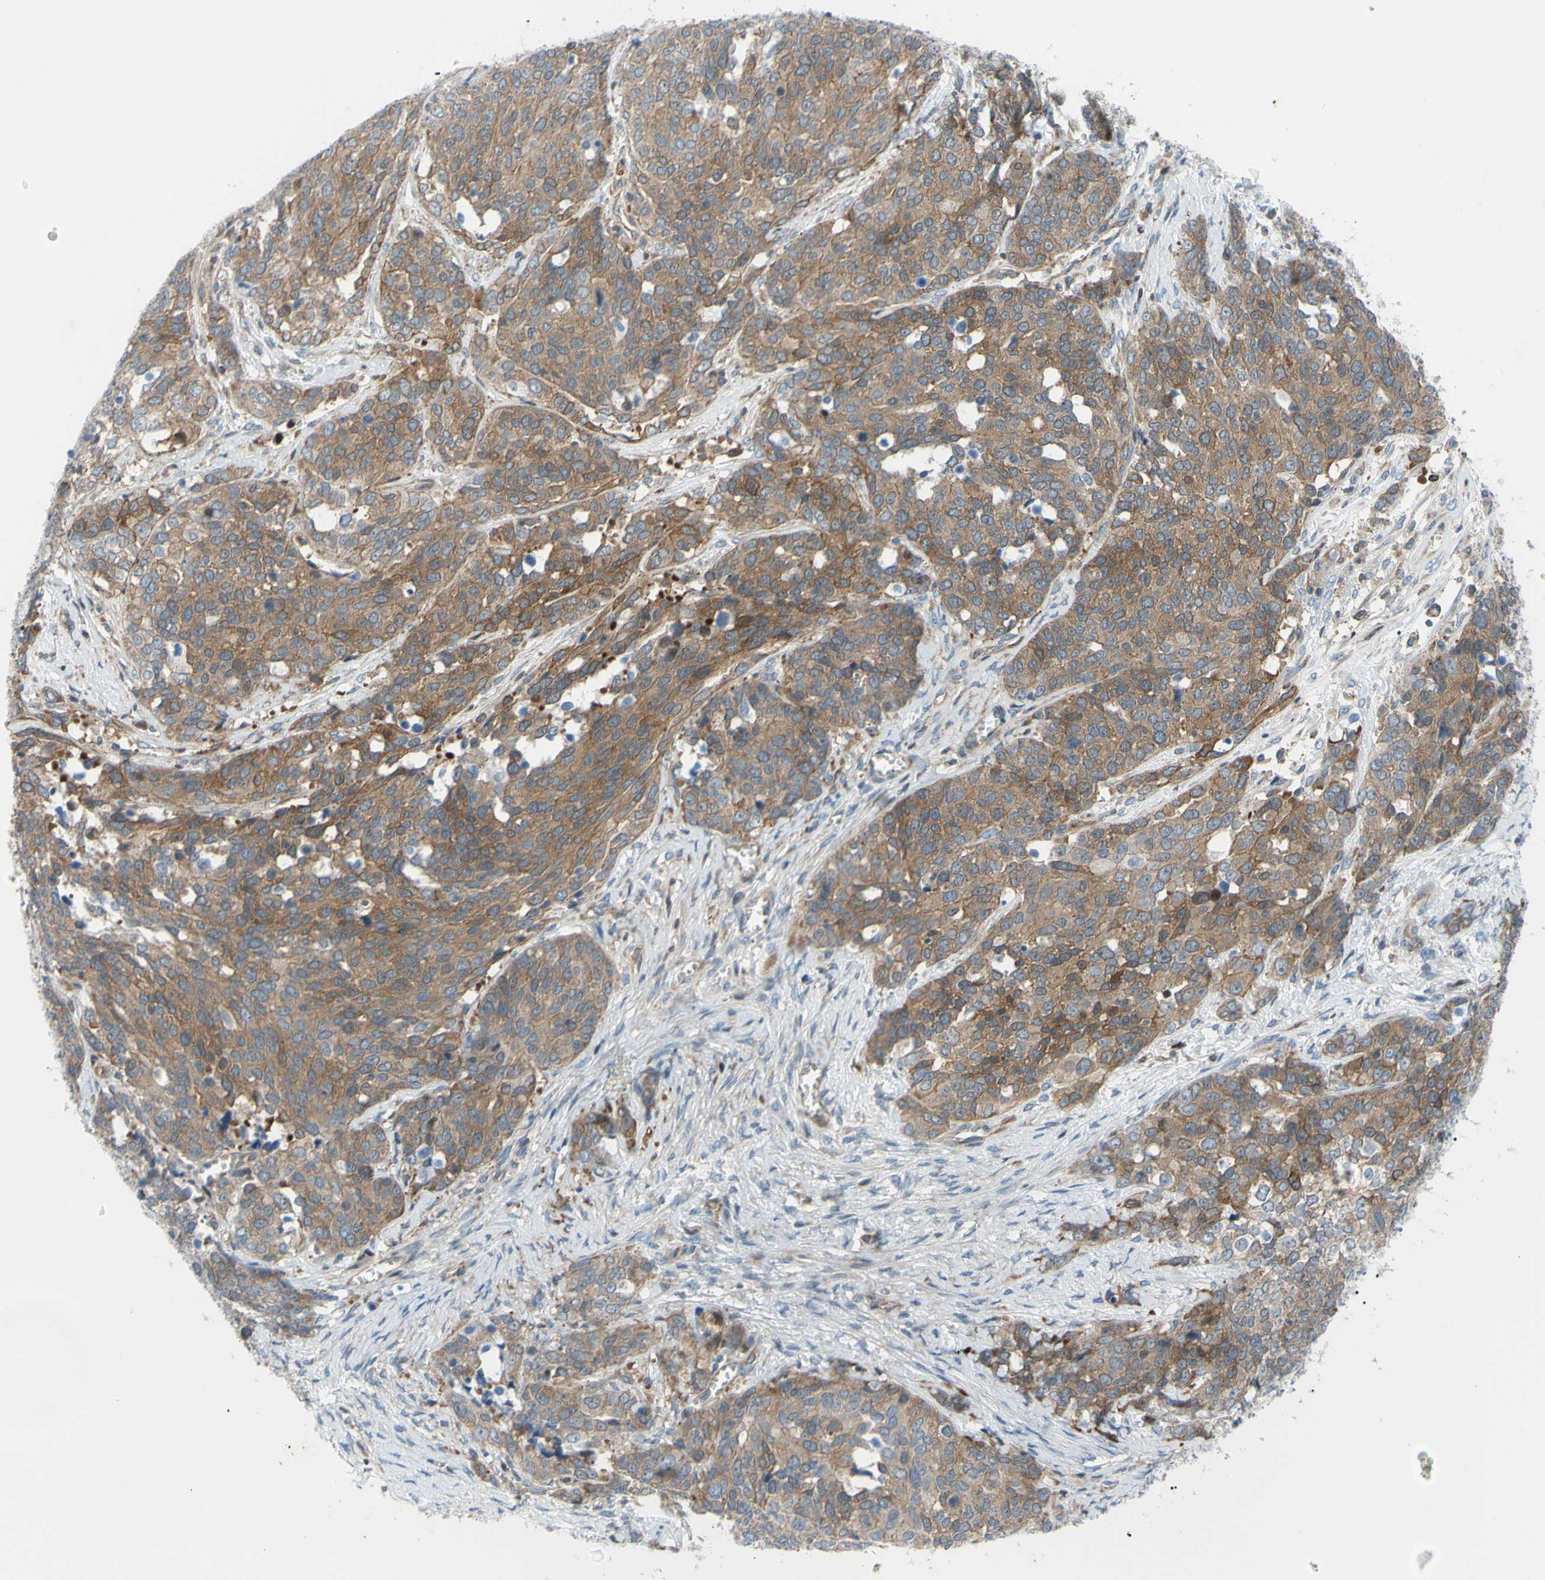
{"staining": {"intensity": "moderate", "quantity": ">75%", "location": "cytoplasmic/membranous"}, "tissue": "ovarian cancer", "cell_type": "Tumor cells", "image_type": "cancer", "snomed": [{"axis": "morphology", "description": "Cystadenocarcinoma, serous, NOS"}, {"axis": "topography", "description": "Ovary"}], "caption": "The photomicrograph displays a brown stain indicating the presence of a protein in the cytoplasmic/membranous of tumor cells in serous cystadenocarcinoma (ovarian).", "gene": "PAK2", "patient": {"sex": "female", "age": 44}}